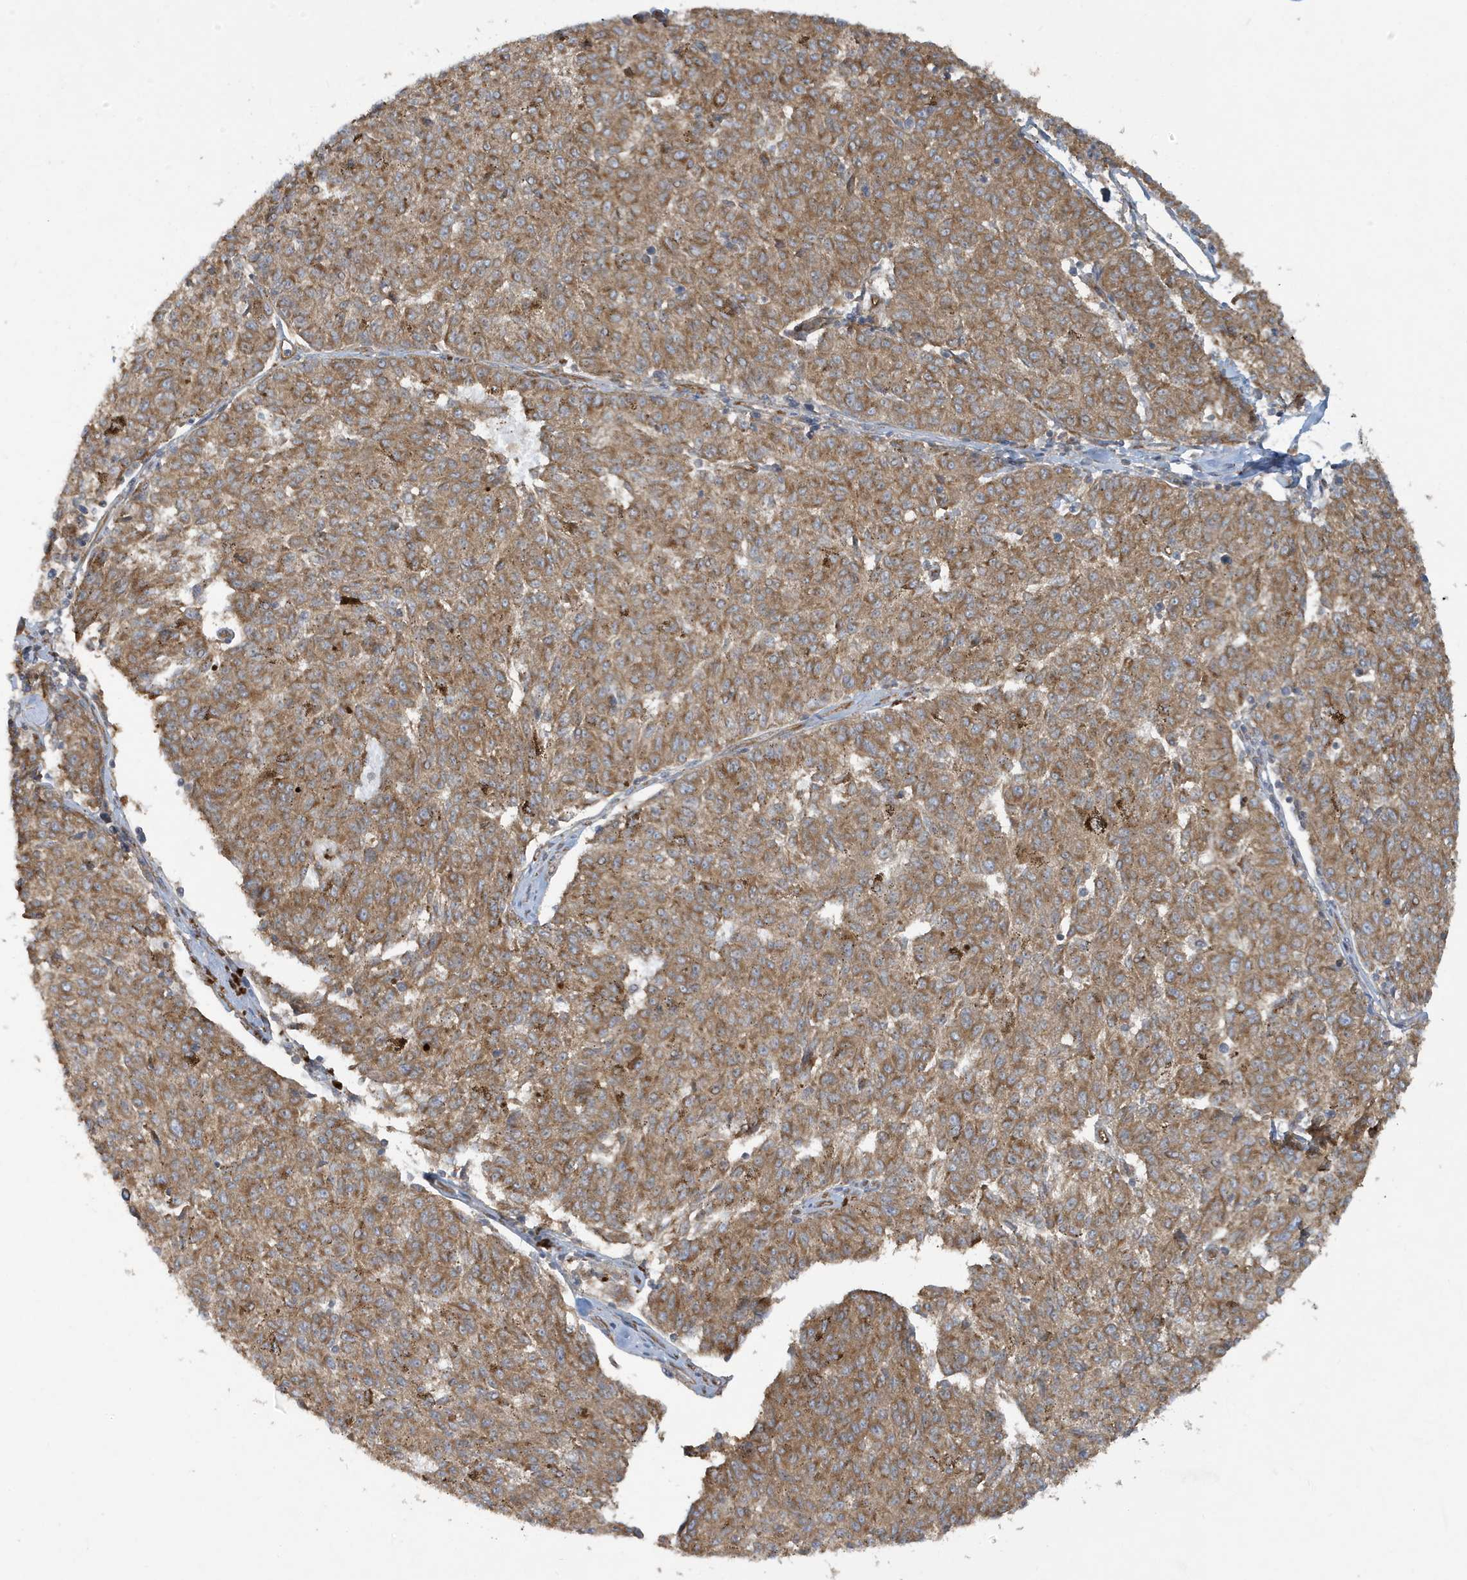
{"staining": {"intensity": "moderate", "quantity": ">75%", "location": "cytoplasmic/membranous"}, "tissue": "melanoma", "cell_type": "Tumor cells", "image_type": "cancer", "snomed": [{"axis": "morphology", "description": "Malignant melanoma, NOS"}, {"axis": "topography", "description": "Skin"}], "caption": "Human melanoma stained for a protein (brown) displays moderate cytoplasmic/membranous positive staining in approximately >75% of tumor cells.", "gene": "ATP23", "patient": {"sex": "female", "age": 72}}